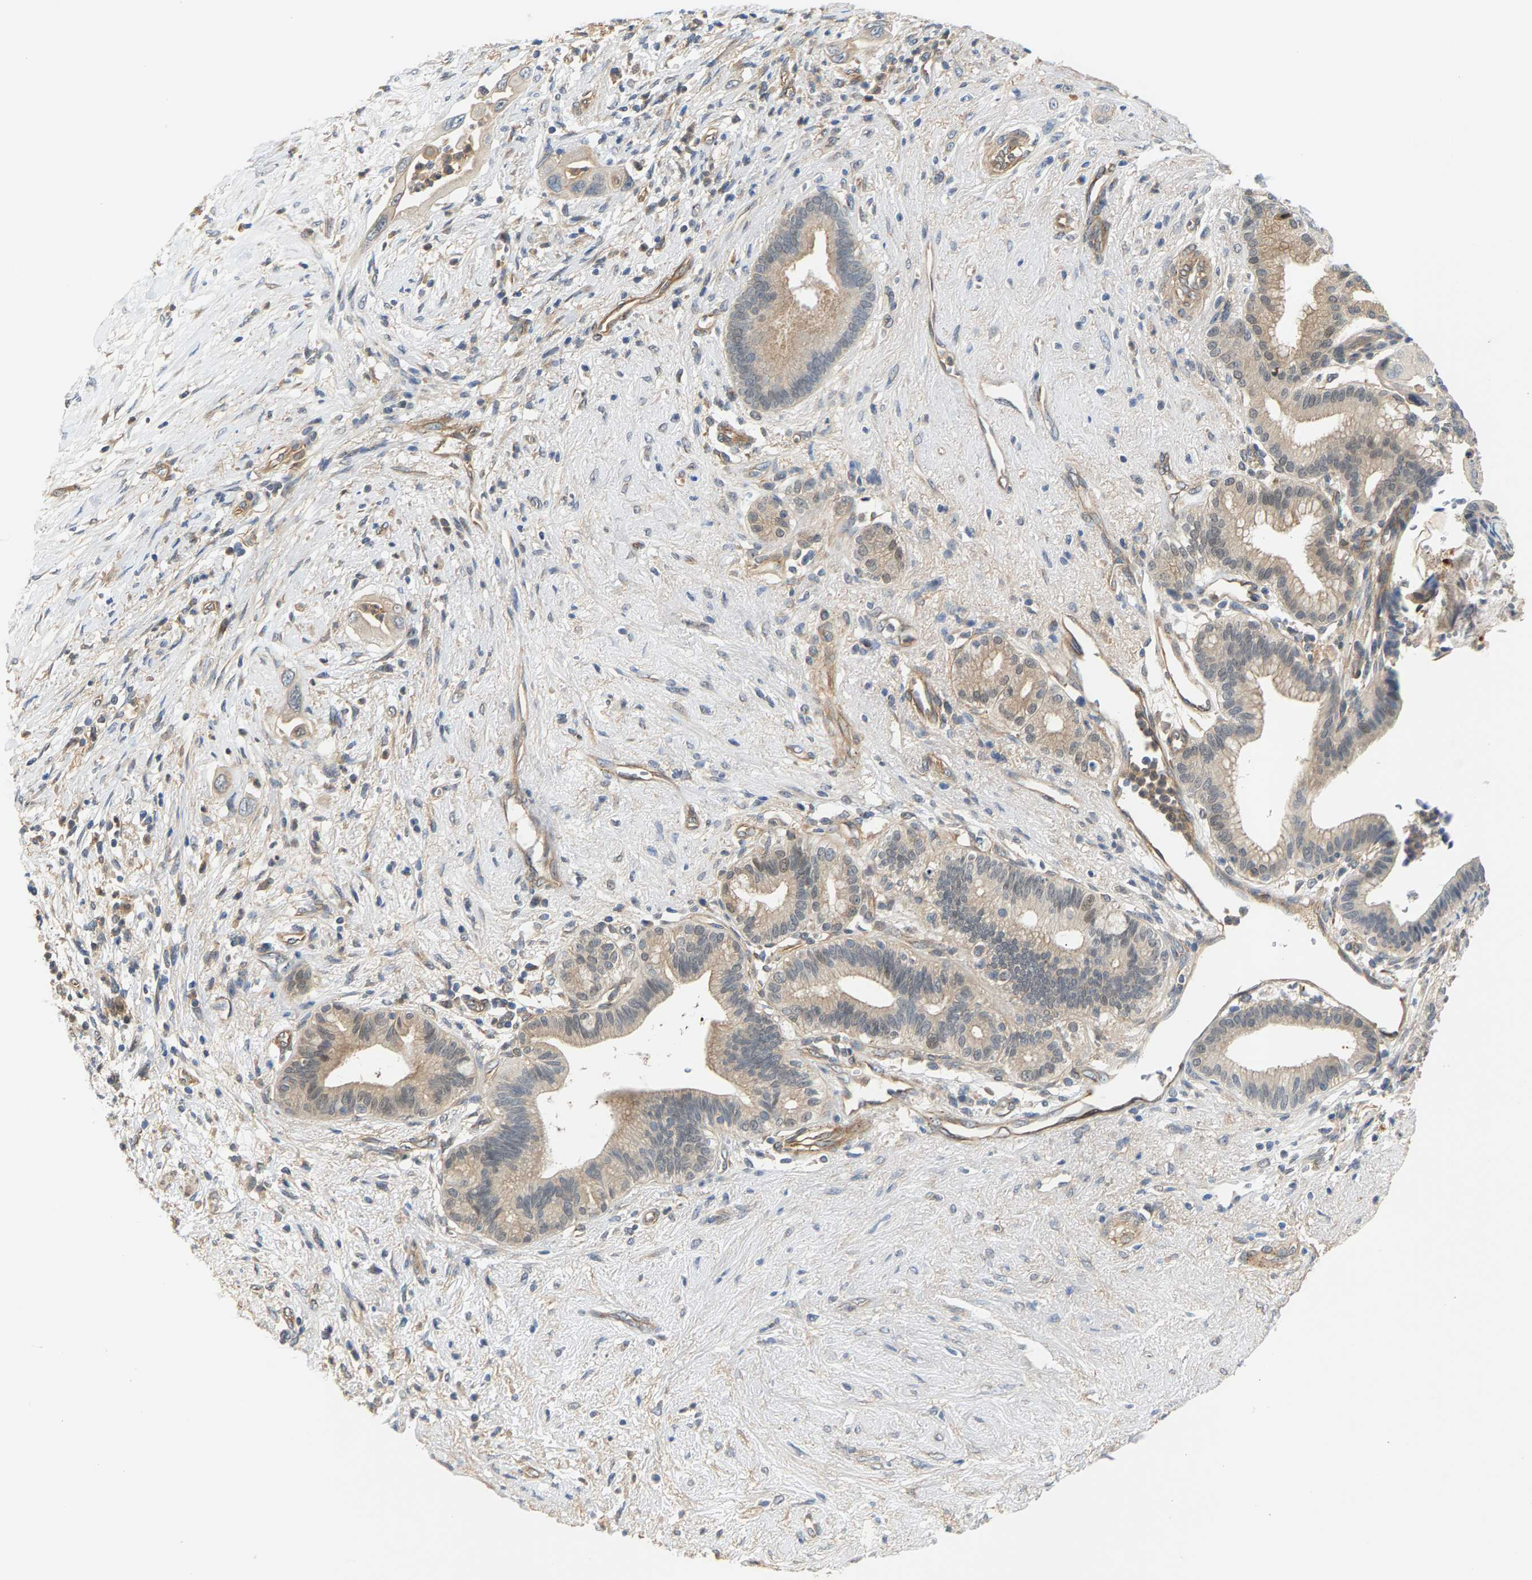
{"staining": {"intensity": "moderate", "quantity": "25%-75%", "location": "cytoplasmic/membranous"}, "tissue": "pancreatic cancer", "cell_type": "Tumor cells", "image_type": "cancer", "snomed": [{"axis": "morphology", "description": "Adenocarcinoma, NOS"}, {"axis": "topography", "description": "Pancreas"}], "caption": "Protein expression analysis of pancreatic adenocarcinoma reveals moderate cytoplasmic/membranous positivity in approximately 25%-75% of tumor cells. (DAB (3,3'-diaminobenzidine) = brown stain, brightfield microscopy at high magnification).", "gene": "KRTAP27-1", "patient": {"sex": "male", "age": 59}}